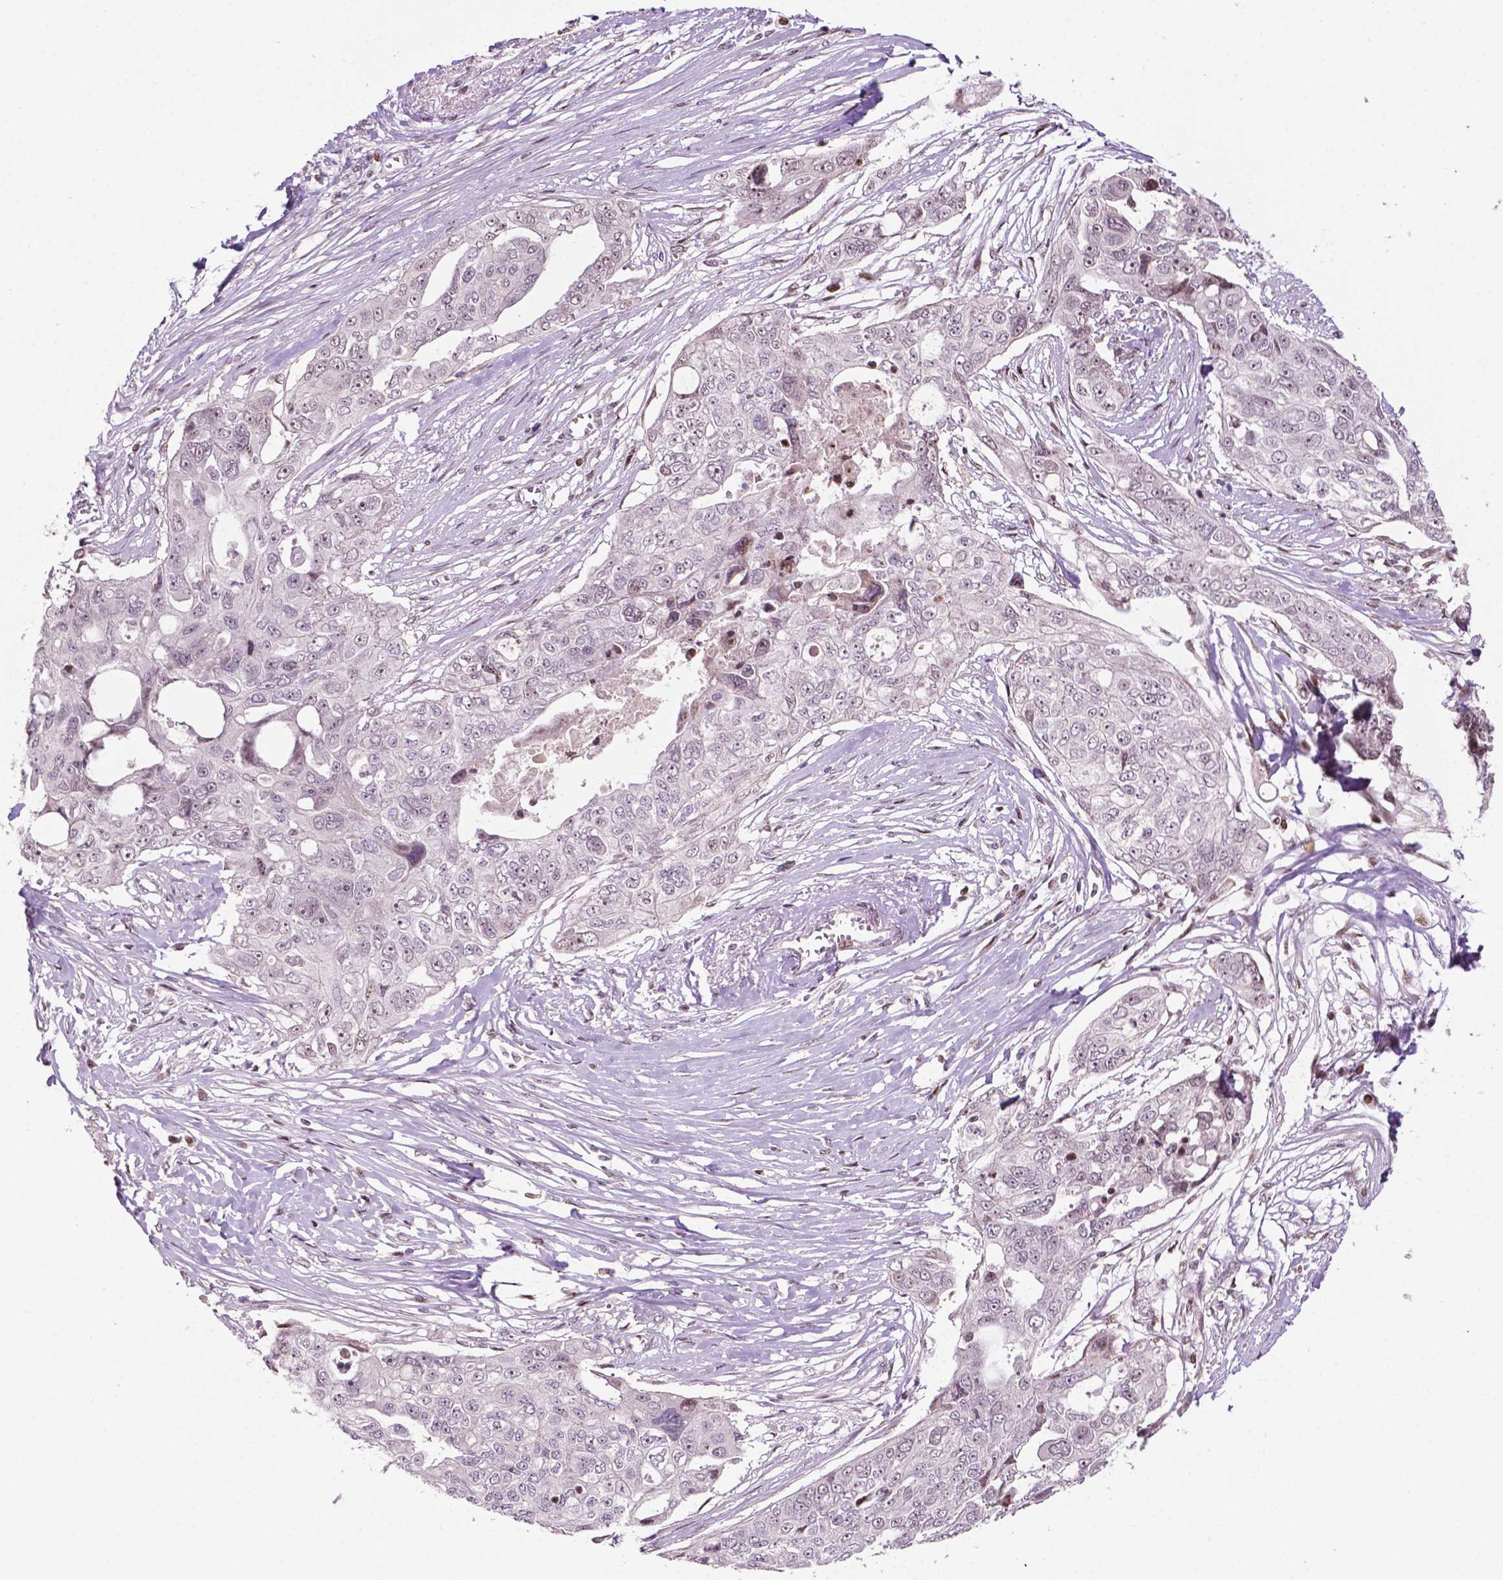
{"staining": {"intensity": "negative", "quantity": "none", "location": "none"}, "tissue": "ovarian cancer", "cell_type": "Tumor cells", "image_type": "cancer", "snomed": [{"axis": "morphology", "description": "Carcinoma, endometroid"}, {"axis": "topography", "description": "Ovary"}], "caption": "Tumor cells show no significant positivity in ovarian endometroid carcinoma.", "gene": "PTPN18", "patient": {"sex": "female", "age": 70}}